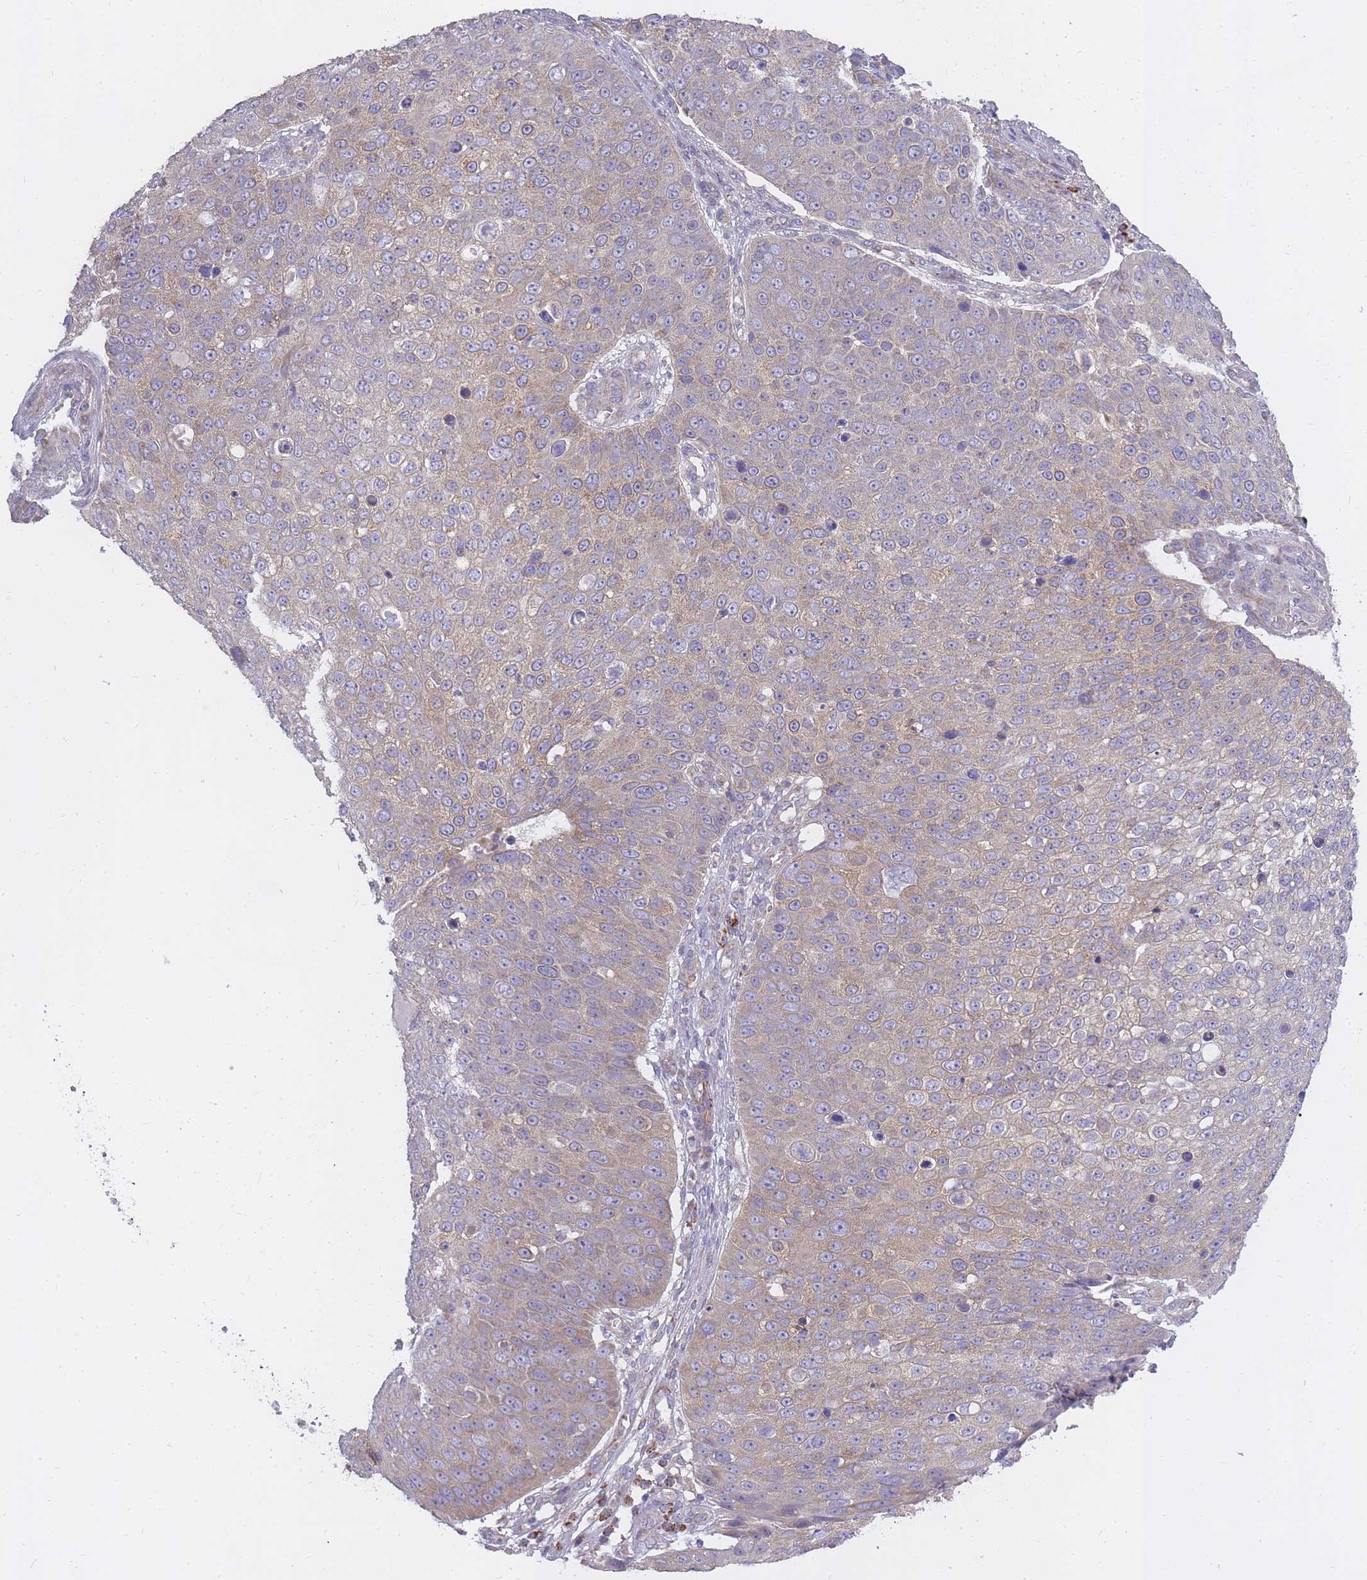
{"staining": {"intensity": "weak", "quantity": "25%-75%", "location": "cytoplasmic/membranous"}, "tissue": "skin cancer", "cell_type": "Tumor cells", "image_type": "cancer", "snomed": [{"axis": "morphology", "description": "Squamous cell carcinoma, NOS"}, {"axis": "topography", "description": "Skin"}], "caption": "A photomicrograph of human skin cancer (squamous cell carcinoma) stained for a protein reveals weak cytoplasmic/membranous brown staining in tumor cells.", "gene": "ALKBH4", "patient": {"sex": "male", "age": 71}}